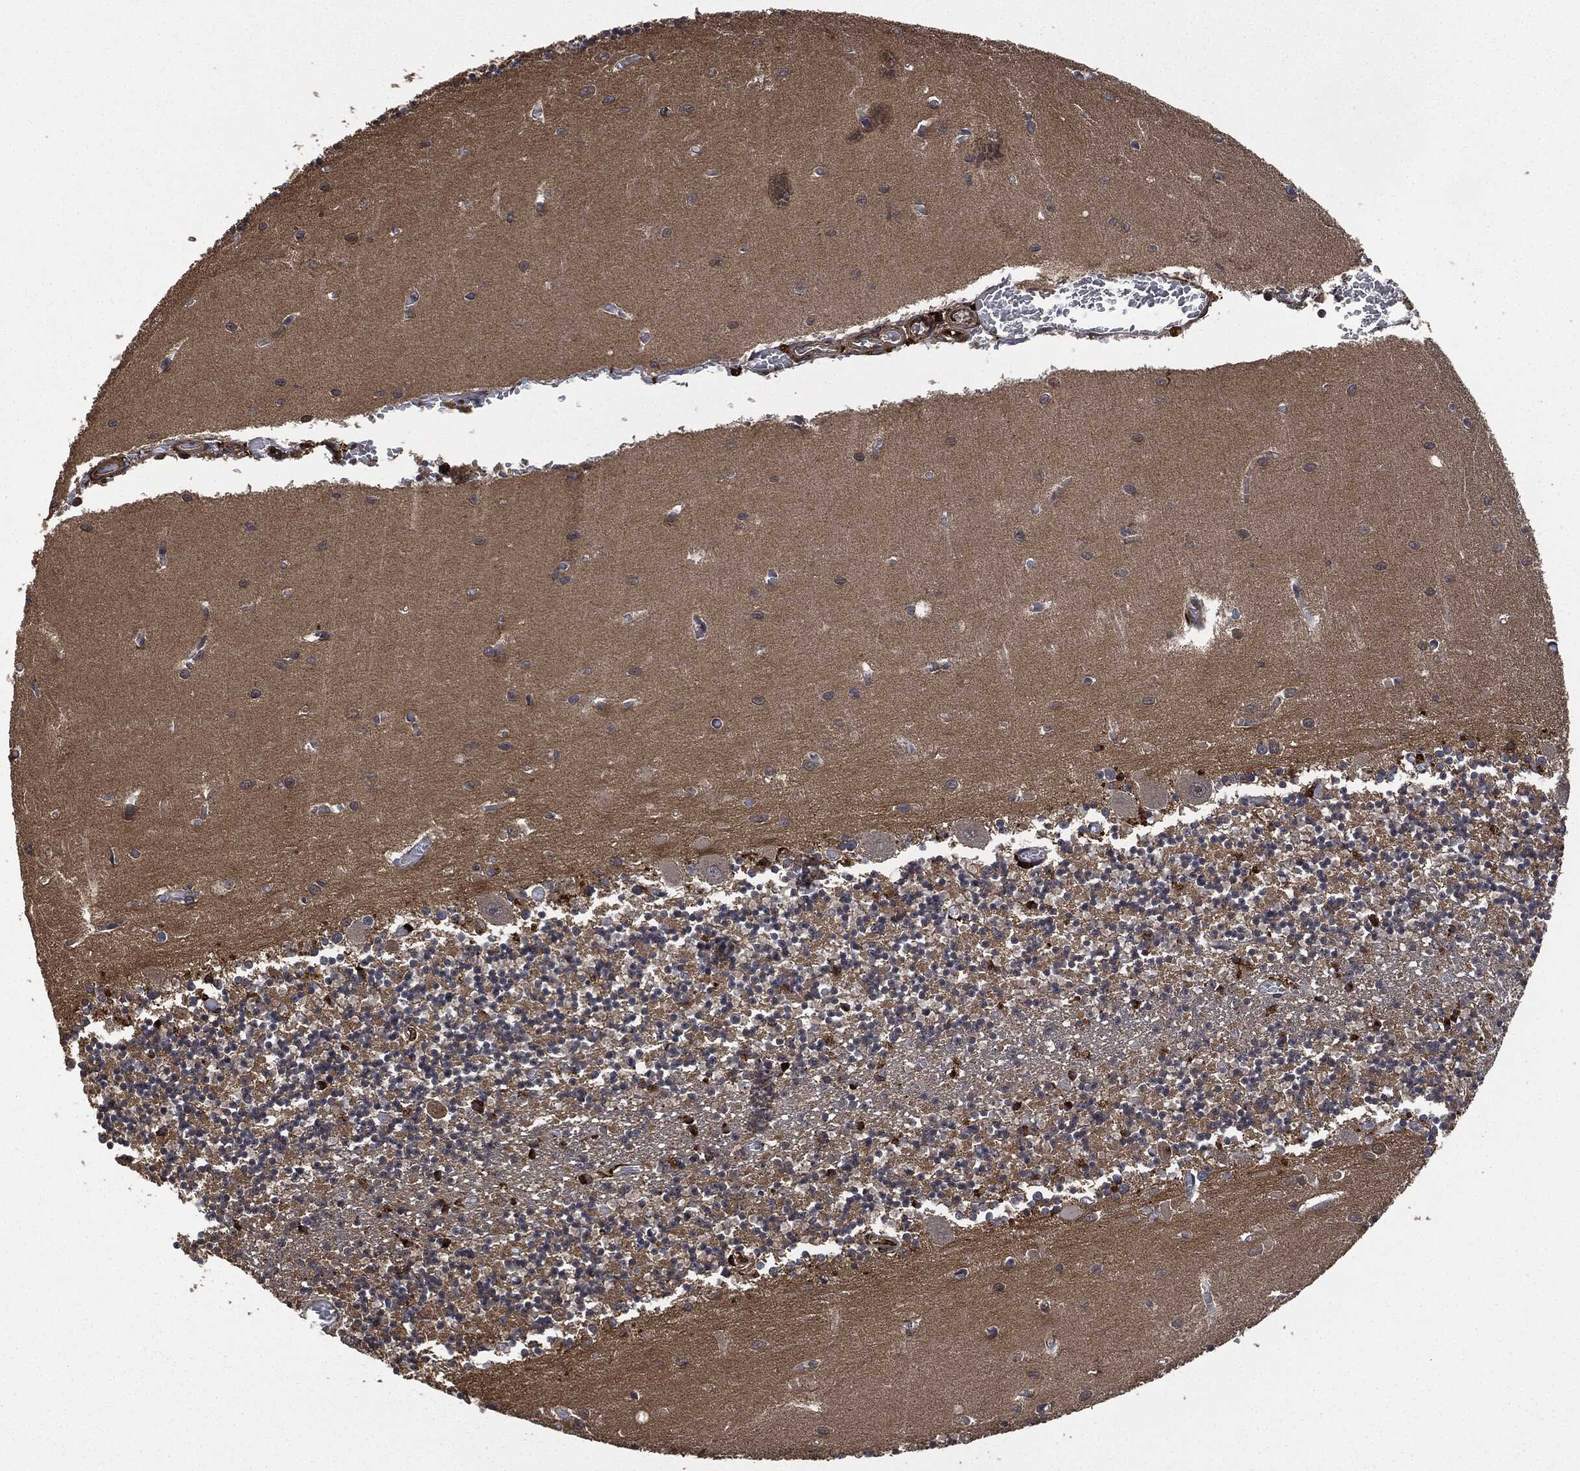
{"staining": {"intensity": "negative", "quantity": "none", "location": "none"}, "tissue": "cerebellum", "cell_type": "Cells in granular layer", "image_type": "normal", "snomed": [{"axis": "morphology", "description": "Normal tissue, NOS"}, {"axis": "topography", "description": "Cerebellum"}], "caption": "DAB (3,3'-diaminobenzidine) immunohistochemical staining of benign human cerebellum reveals no significant staining in cells in granular layer. (Stains: DAB (3,3'-diaminobenzidine) IHC with hematoxylin counter stain, Microscopy: brightfield microscopy at high magnification).", "gene": "CRABP2", "patient": {"sex": "female", "age": 64}}